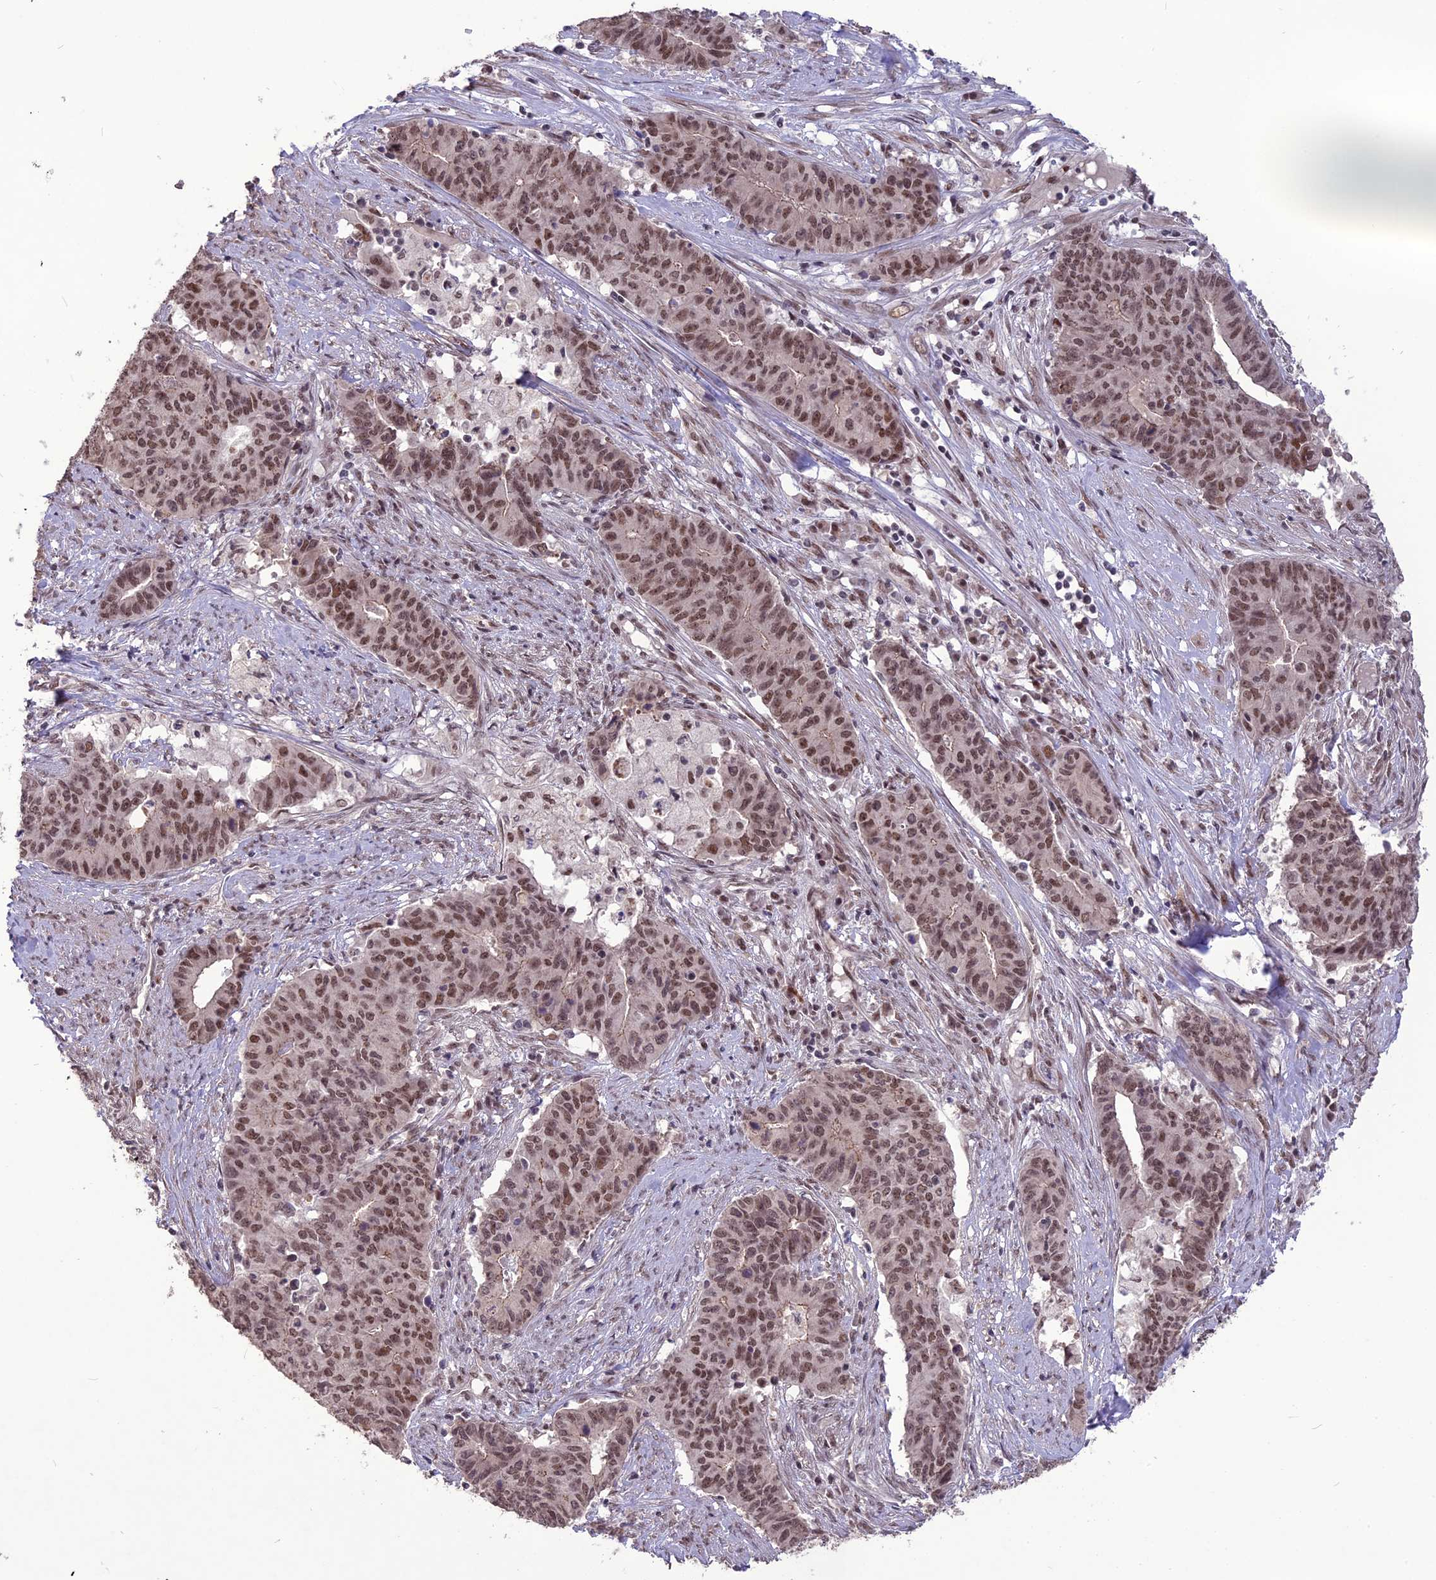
{"staining": {"intensity": "moderate", "quantity": ">75%", "location": "nuclear"}, "tissue": "endometrial cancer", "cell_type": "Tumor cells", "image_type": "cancer", "snomed": [{"axis": "morphology", "description": "Adenocarcinoma, NOS"}, {"axis": "topography", "description": "Endometrium"}], "caption": "DAB immunohistochemical staining of adenocarcinoma (endometrial) reveals moderate nuclear protein staining in approximately >75% of tumor cells.", "gene": "DIS3", "patient": {"sex": "female", "age": 59}}